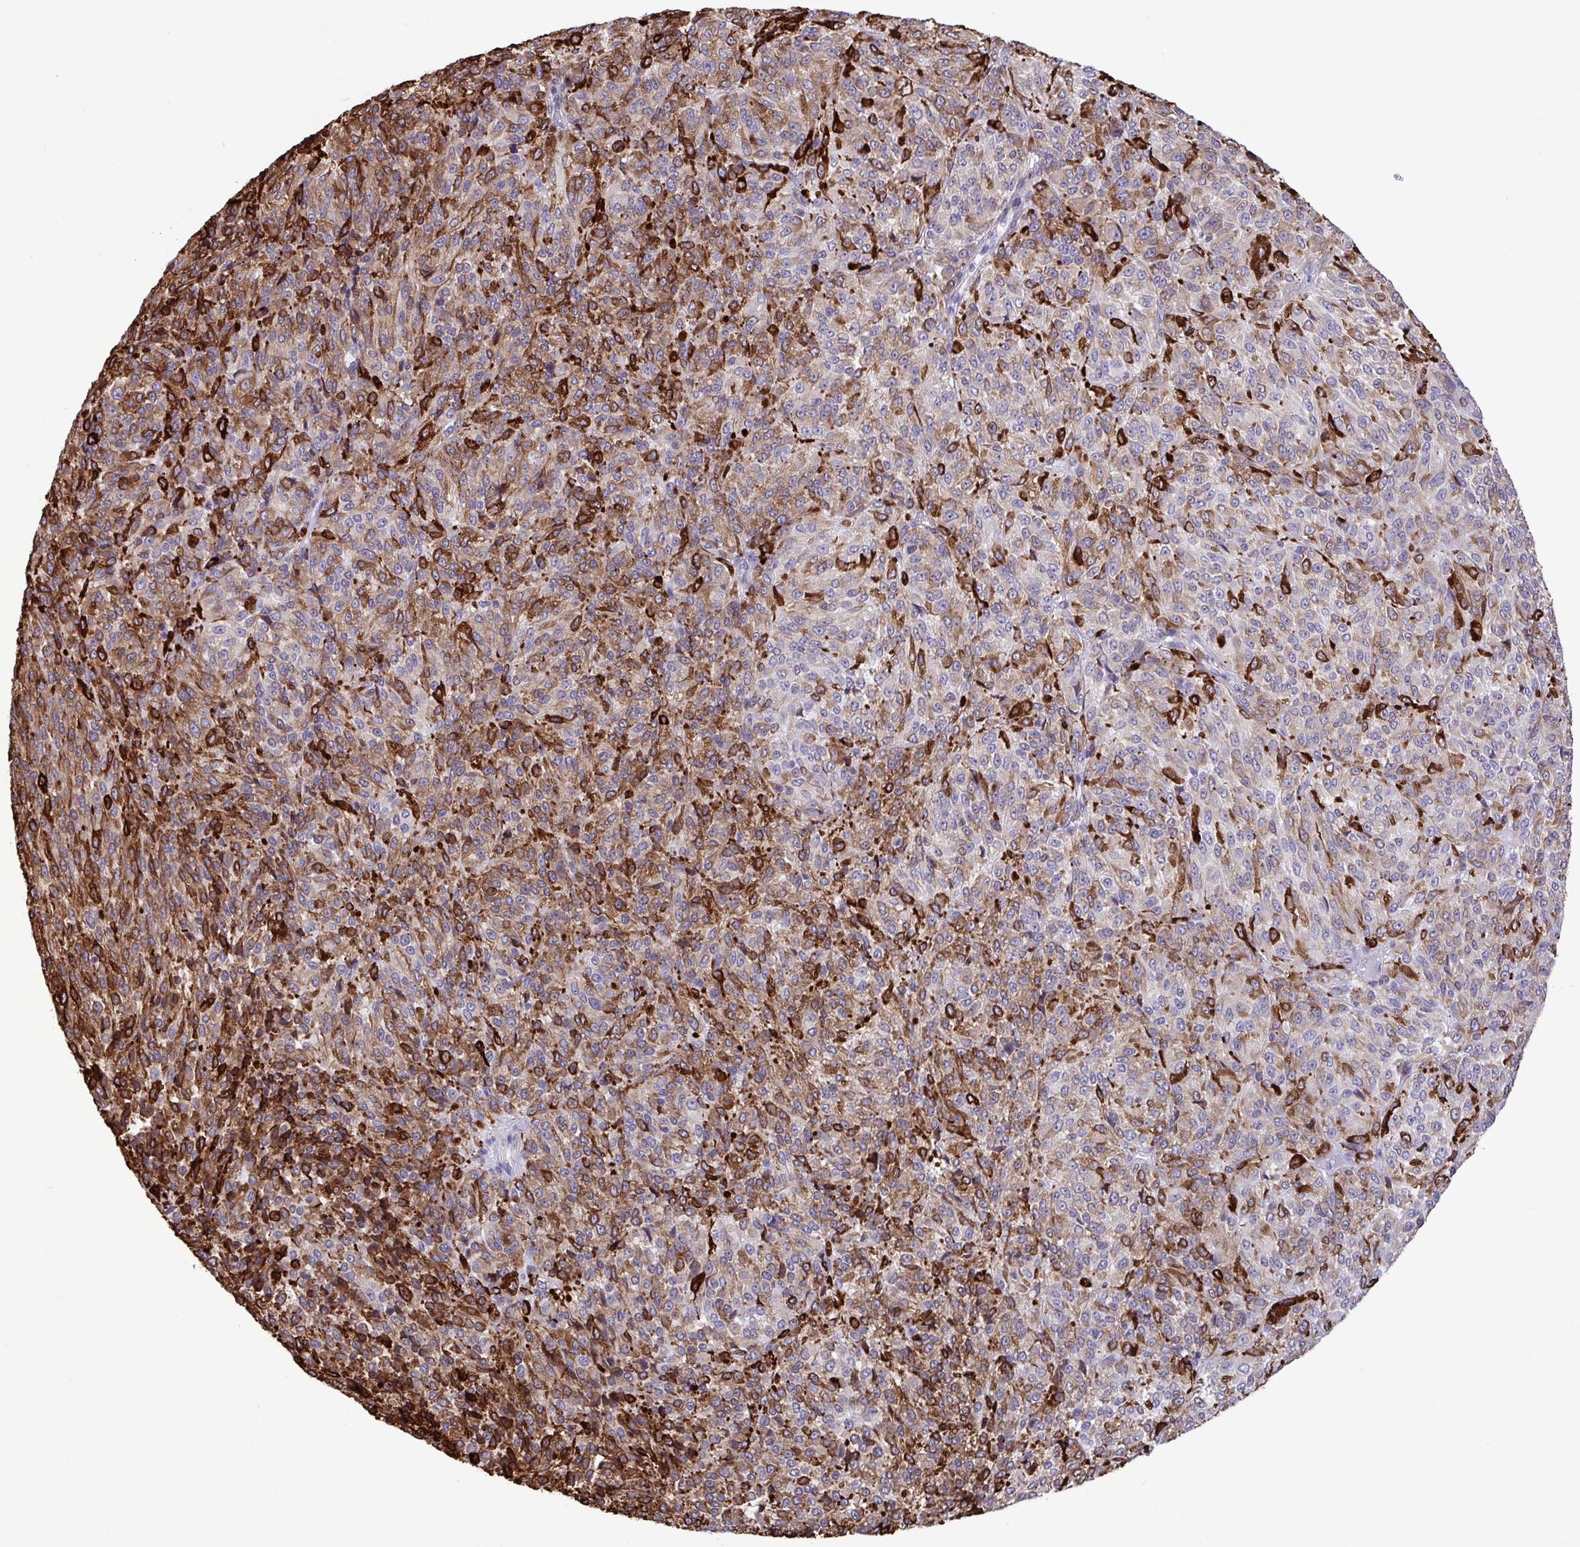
{"staining": {"intensity": "moderate", "quantity": "25%-75%", "location": "cytoplasmic/membranous"}, "tissue": "melanoma", "cell_type": "Tumor cells", "image_type": "cancer", "snomed": [{"axis": "morphology", "description": "Malignant melanoma, Metastatic site"}, {"axis": "topography", "description": "Brain"}], "caption": "Immunohistochemical staining of human malignant melanoma (metastatic site) reveals medium levels of moderate cytoplasmic/membranous protein positivity in approximately 25%-75% of tumor cells.", "gene": "ASPH", "patient": {"sex": "female", "age": 56}}